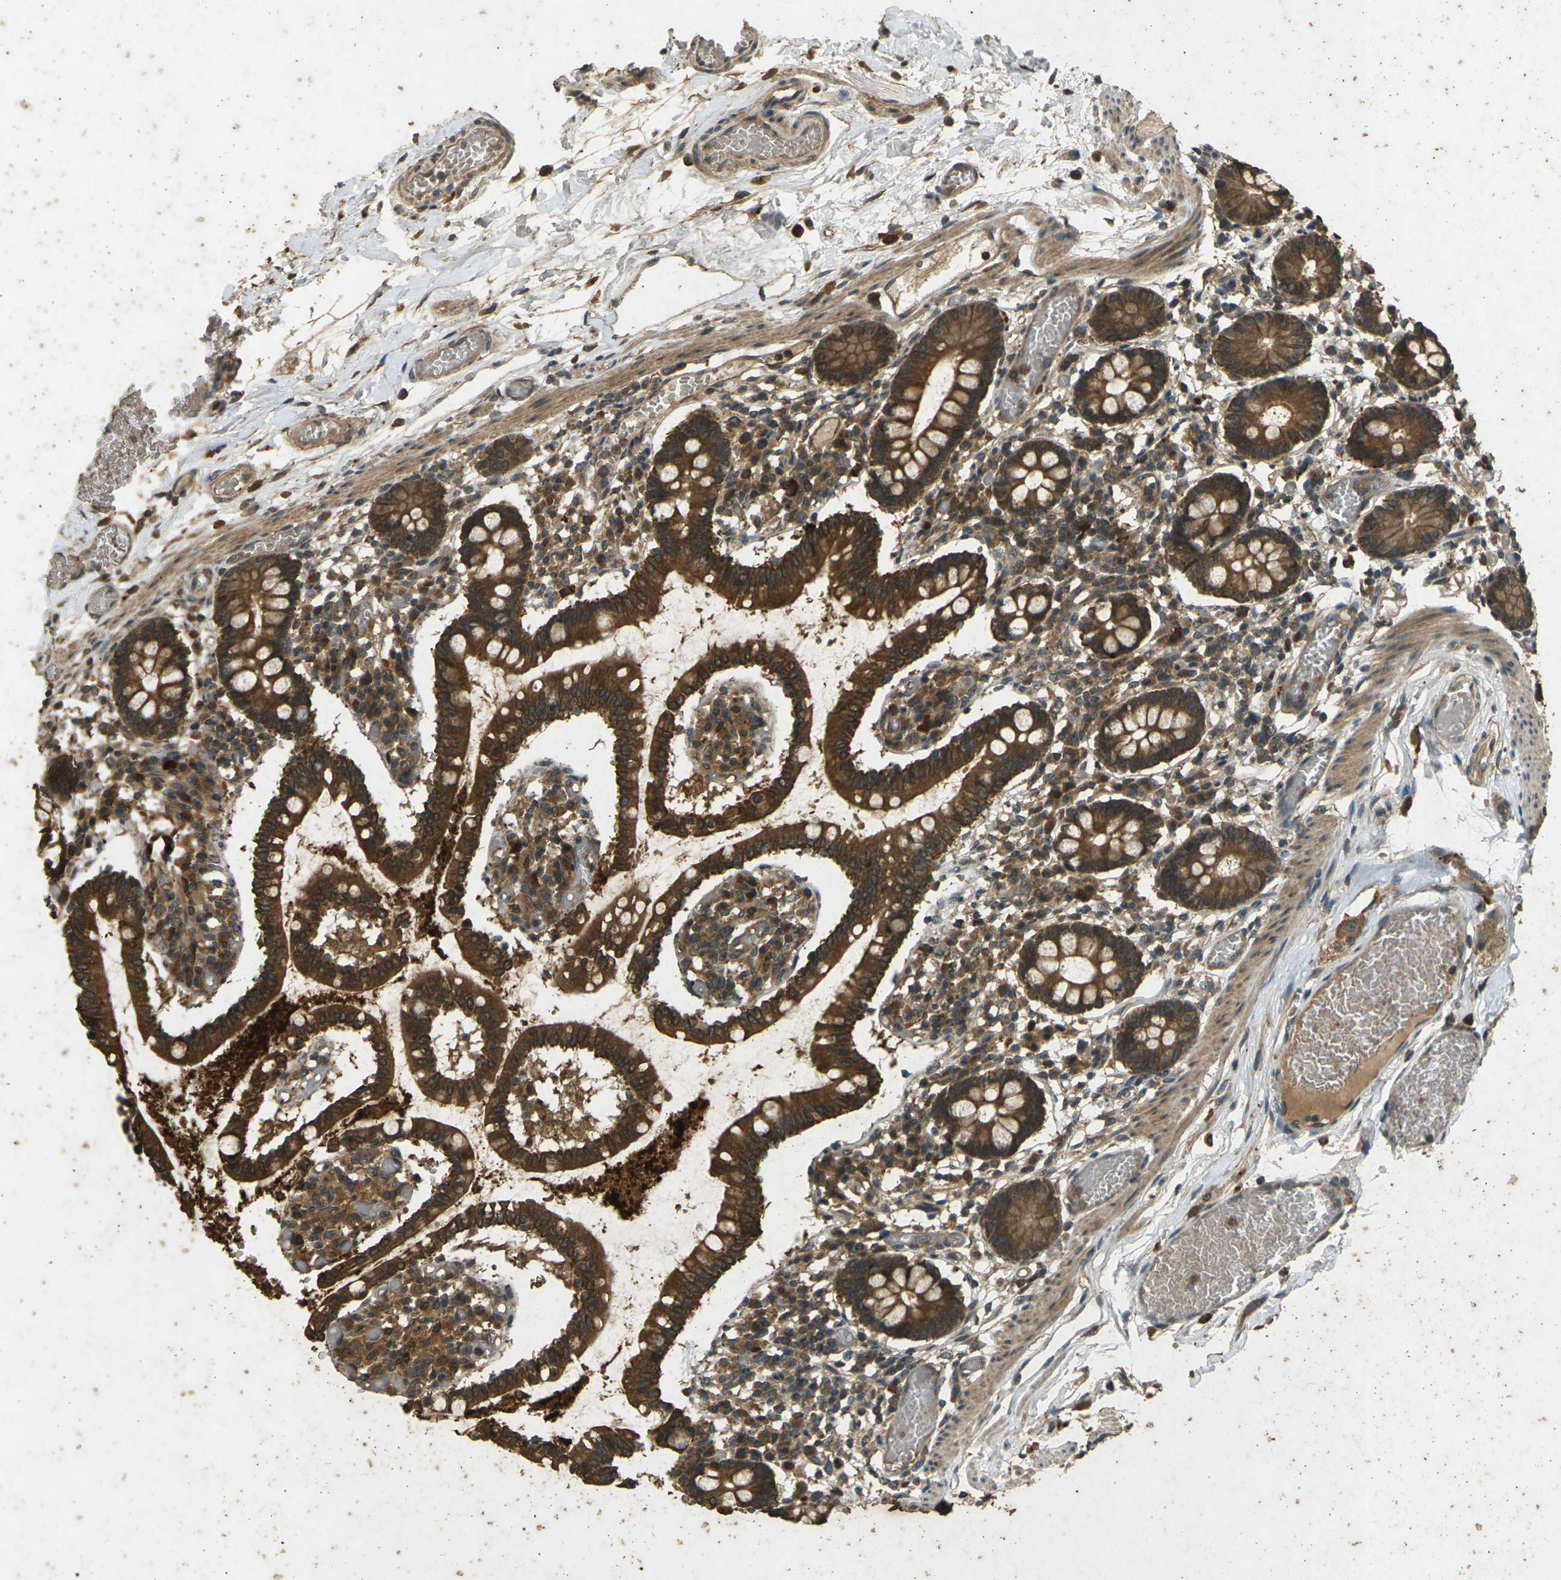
{"staining": {"intensity": "strong", "quantity": ">75%", "location": "cytoplasmic/membranous"}, "tissue": "small intestine", "cell_type": "Glandular cells", "image_type": "normal", "snomed": [{"axis": "morphology", "description": "Normal tissue, NOS"}, {"axis": "topography", "description": "Small intestine"}], "caption": "The immunohistochemical stain shows strong cytoplasmic/membranous staining in glandular cells of unremarkable small intestine. (DAB IHC, brown staining for protein, blue staining for nuclei).", "gene": "TAP1", "patient": {"sex": "female", "age": 61}}